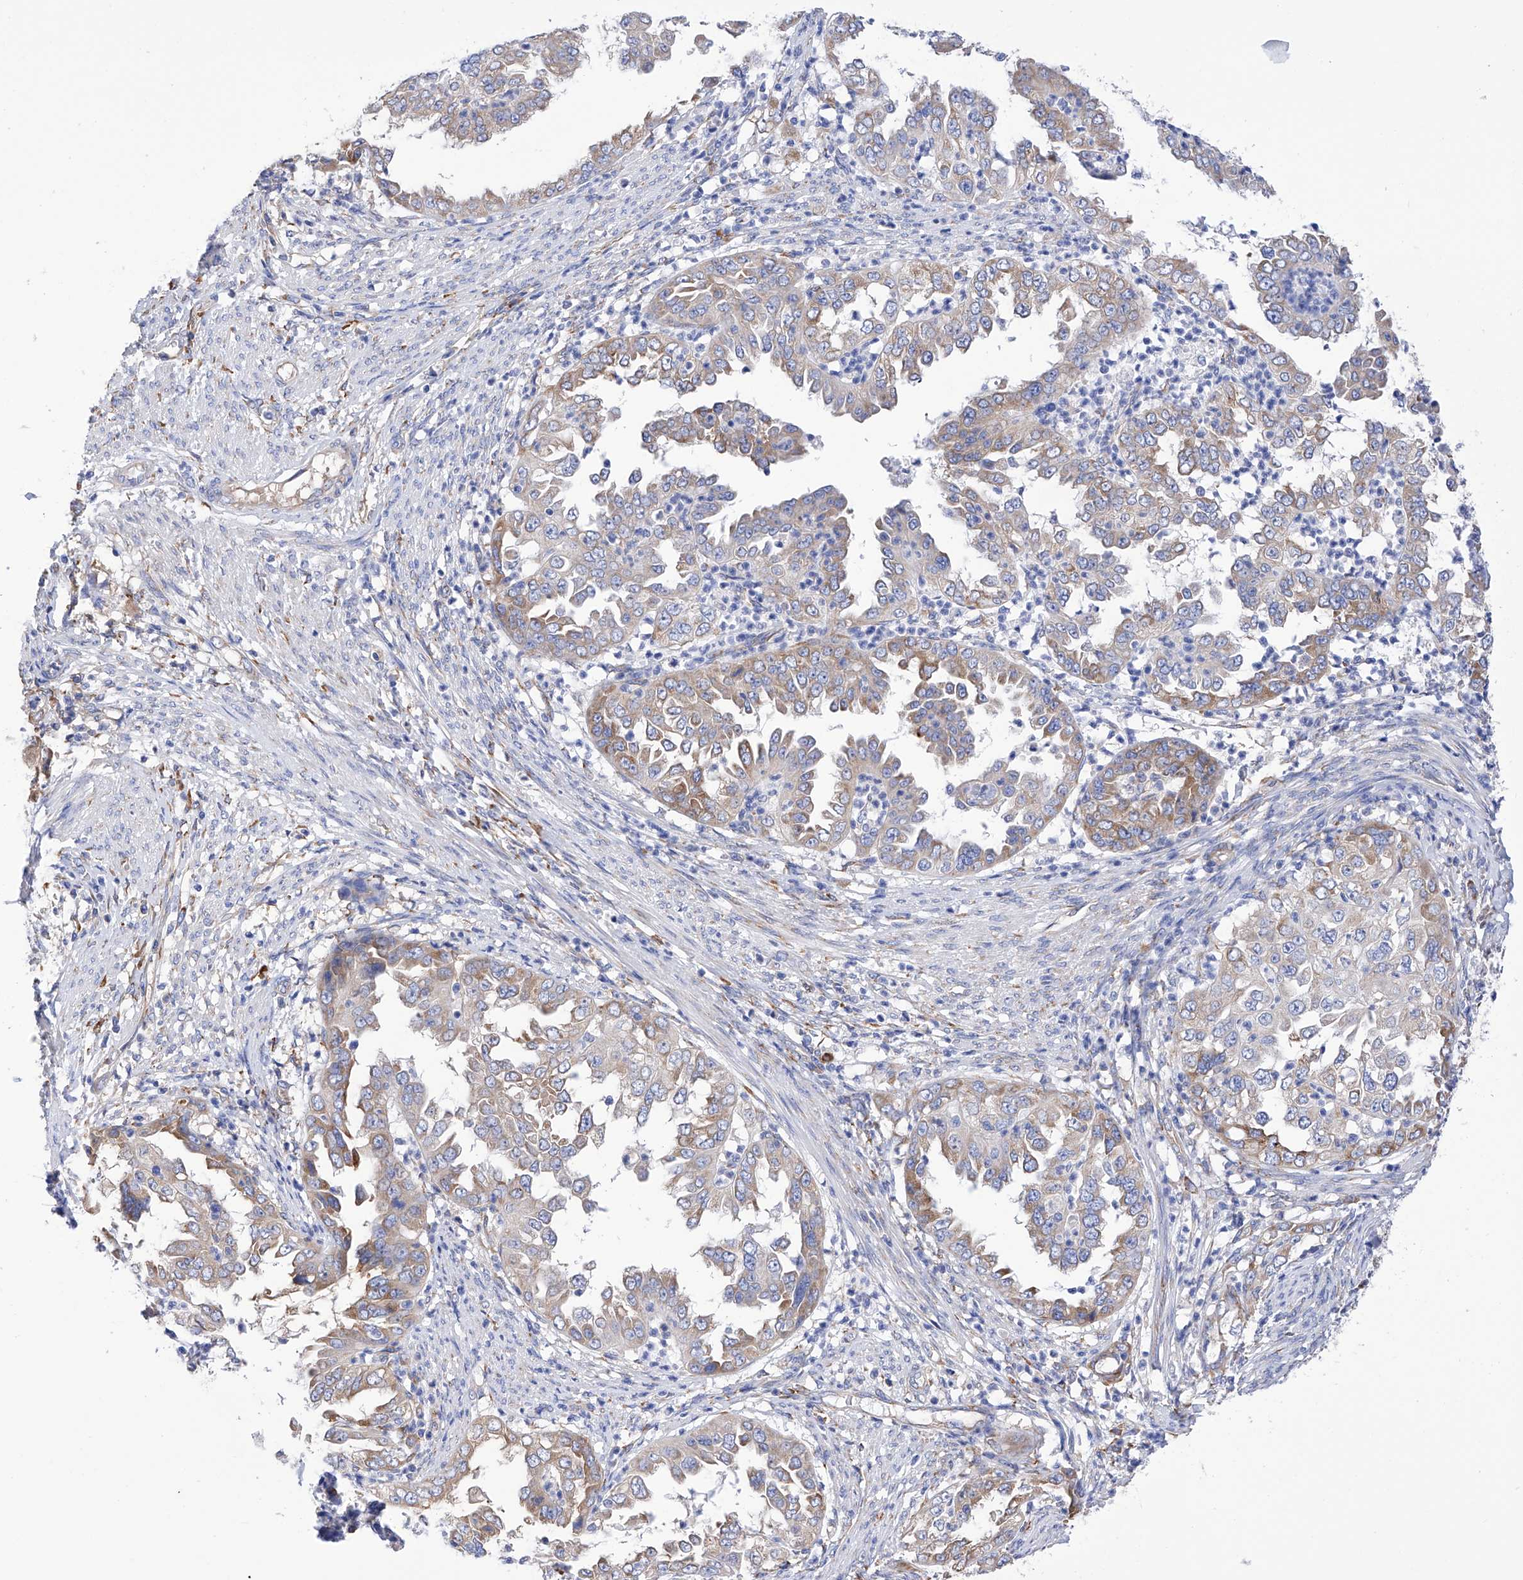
{"staining": {"intensity": "weak", "quantity": "25%-75%", "location": "cytoplasmic/membranous"}, "tissue": "endometrial cancer", "cell_type": "Tumor cells", "image_type": "cancer", "snomed": [{"axis": "morphology", "description": "Adenocarcinoma, NOS"}, {"axis": "topography", "description": "Endometrium"}], "caption": "A high-resolution histopathology image shows IHC staining of endometrial cancer, which reveals weak cytoplasmic/membranous positivity in about 25%-75% of tumor cells.", "gene": "PDIA5", "patient": {"sex": "female", "age": 85}}